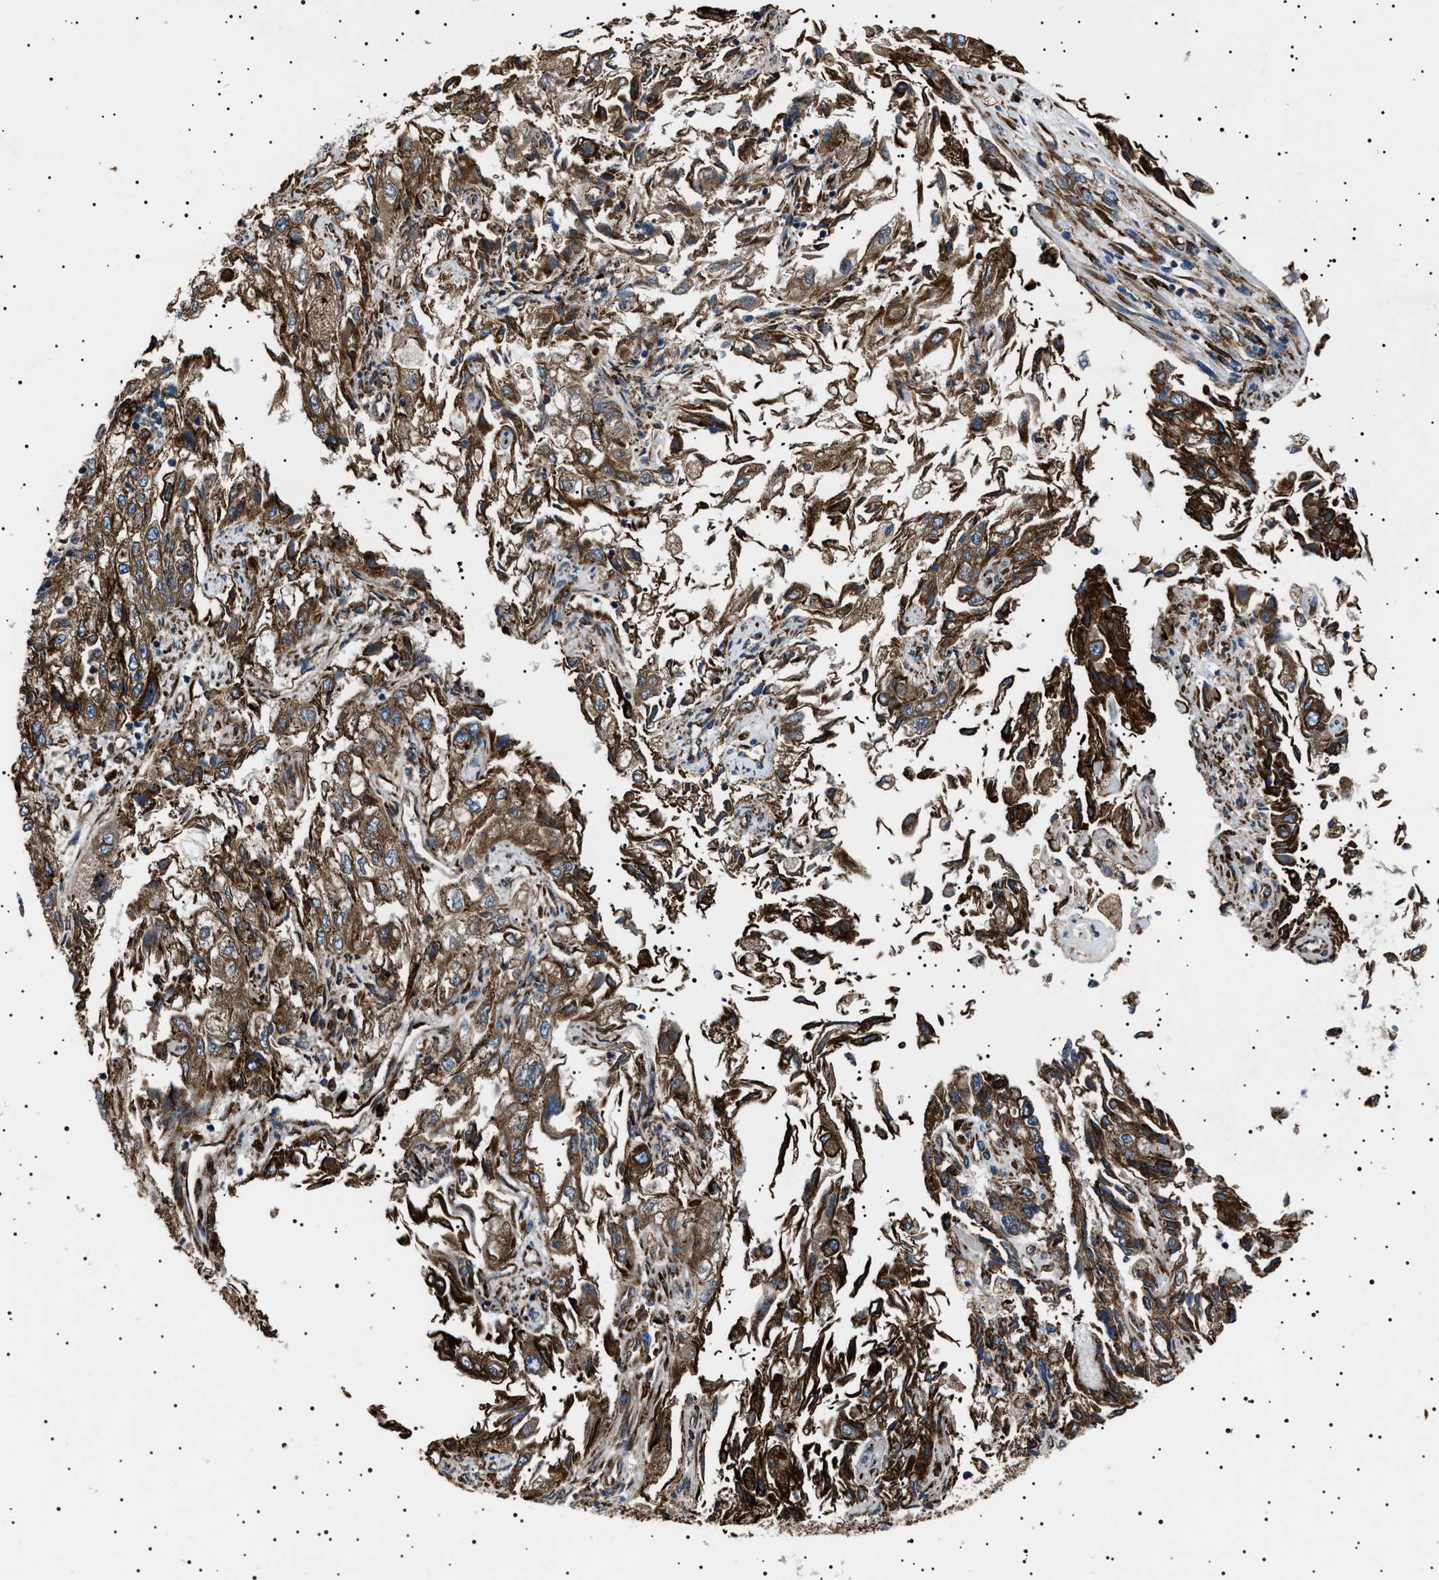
{"staining": {"intensity": "moderate", "quantity": ">75%", "location": "cytoplasmic/membranous"}, "tissue": "endometrial cancer", "cell_type": "Tumor cells", "image_type": "cancer", "snomed": [{"axis": "morphology", "description": "Adenocarcinoma, NOS"}, {"axis": "topography", "description": "Endometrium"}], "caption": "DAB (3,3'-diaminobenzidine) immunohistochemical staining of endometrial cancer (adenocarcinoma) reveals moderate cytoplasmic/membranous protein positivity in approximately >75% of tumor cells.", "gene": "TOP1MT", "patient": {"sex": "female", "age": 49}}